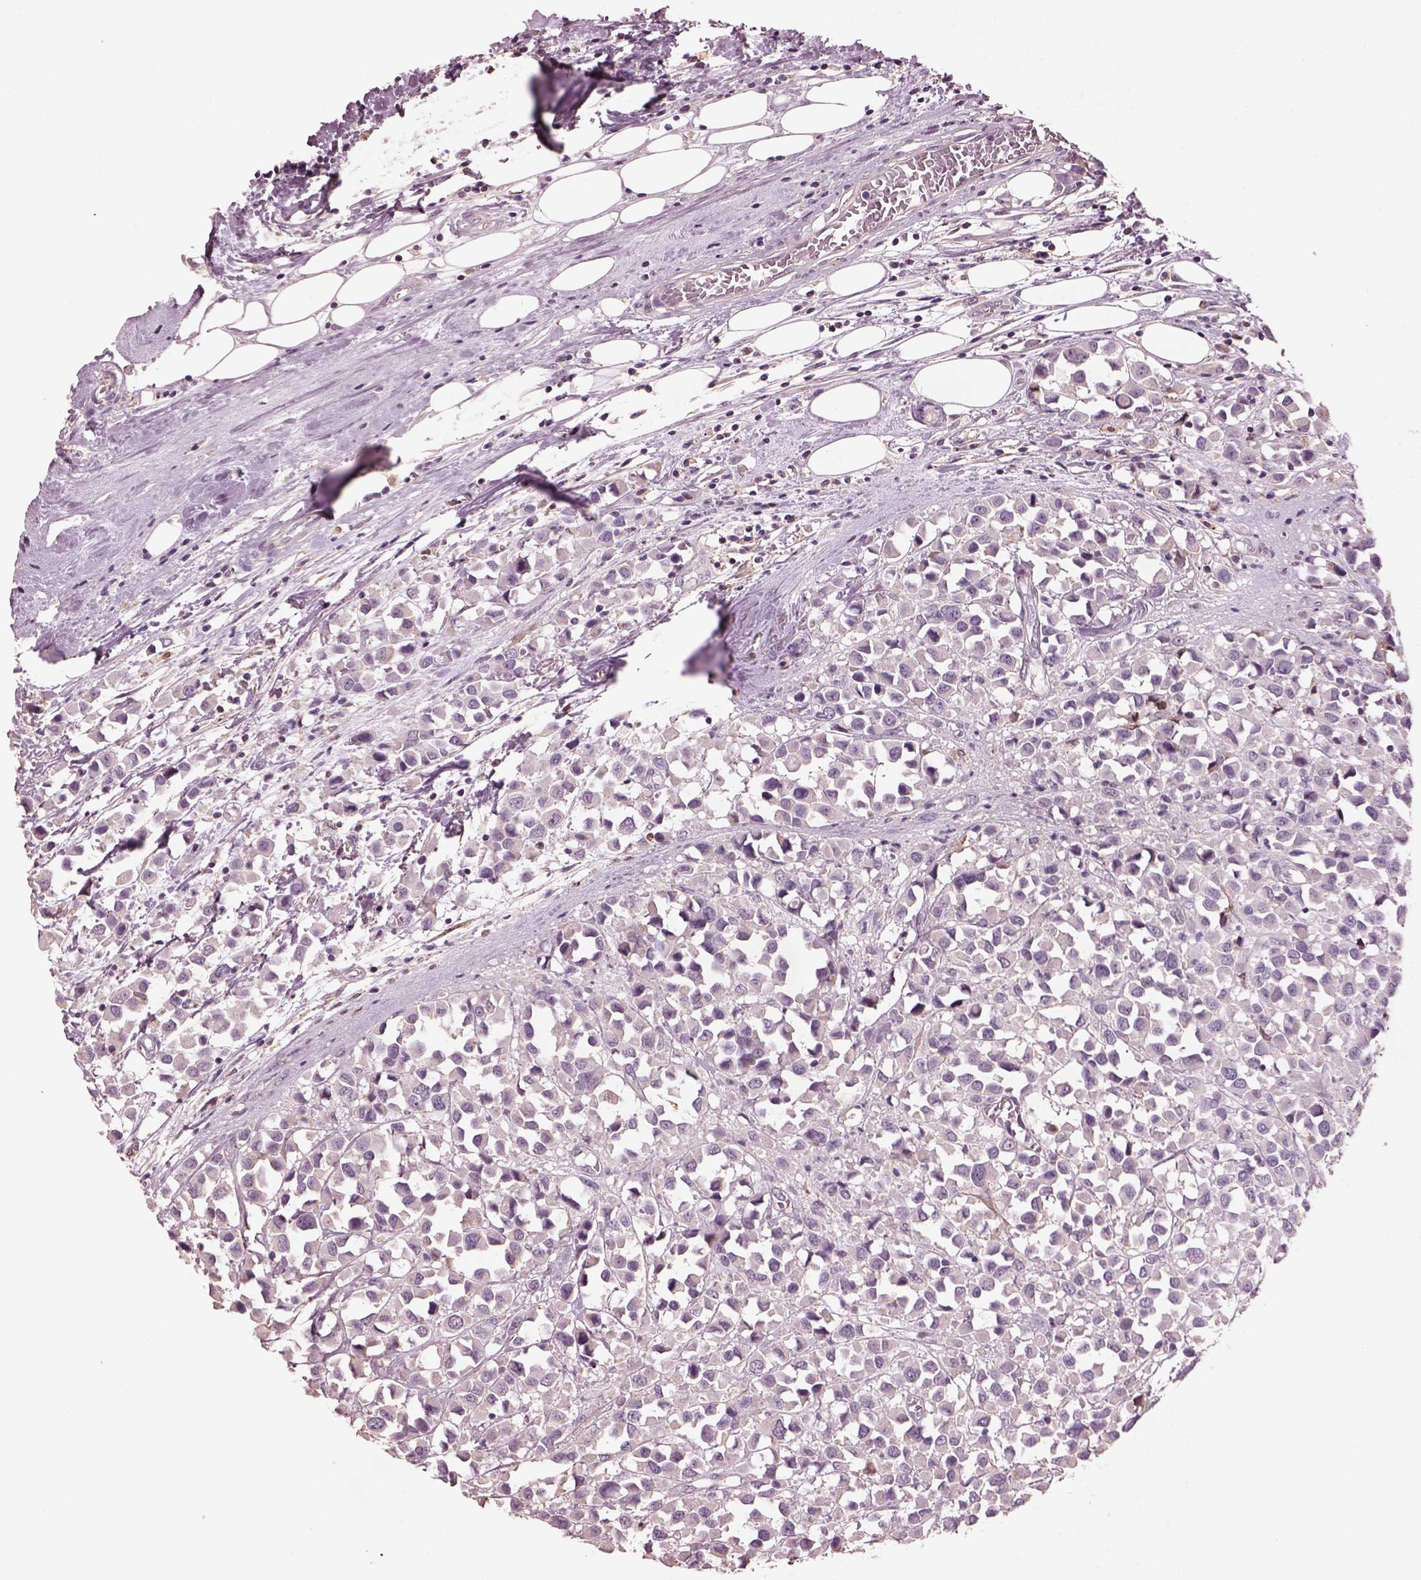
{"staining": {"intensity": "negative", "quantity": "none", "location": "none"}, "tissue": "breast cancer", "cell_type": "Tumor cells", "image_type": "cancer", "snomed": [{"axis": "morphology", "description": "Duct carcinoma"}, {"axis": "topography", "description": "Breast"}], "caption": "Photomicrograph shows no protein positivity in tumor cells of breast cancer tissue. (DAB (3,3'-diaminobenzidine) immunohistochemistry (IHC) with hematoxylin counter stain).", "gene": "SRI", "patient": {"sex": "female", "age": 61}}